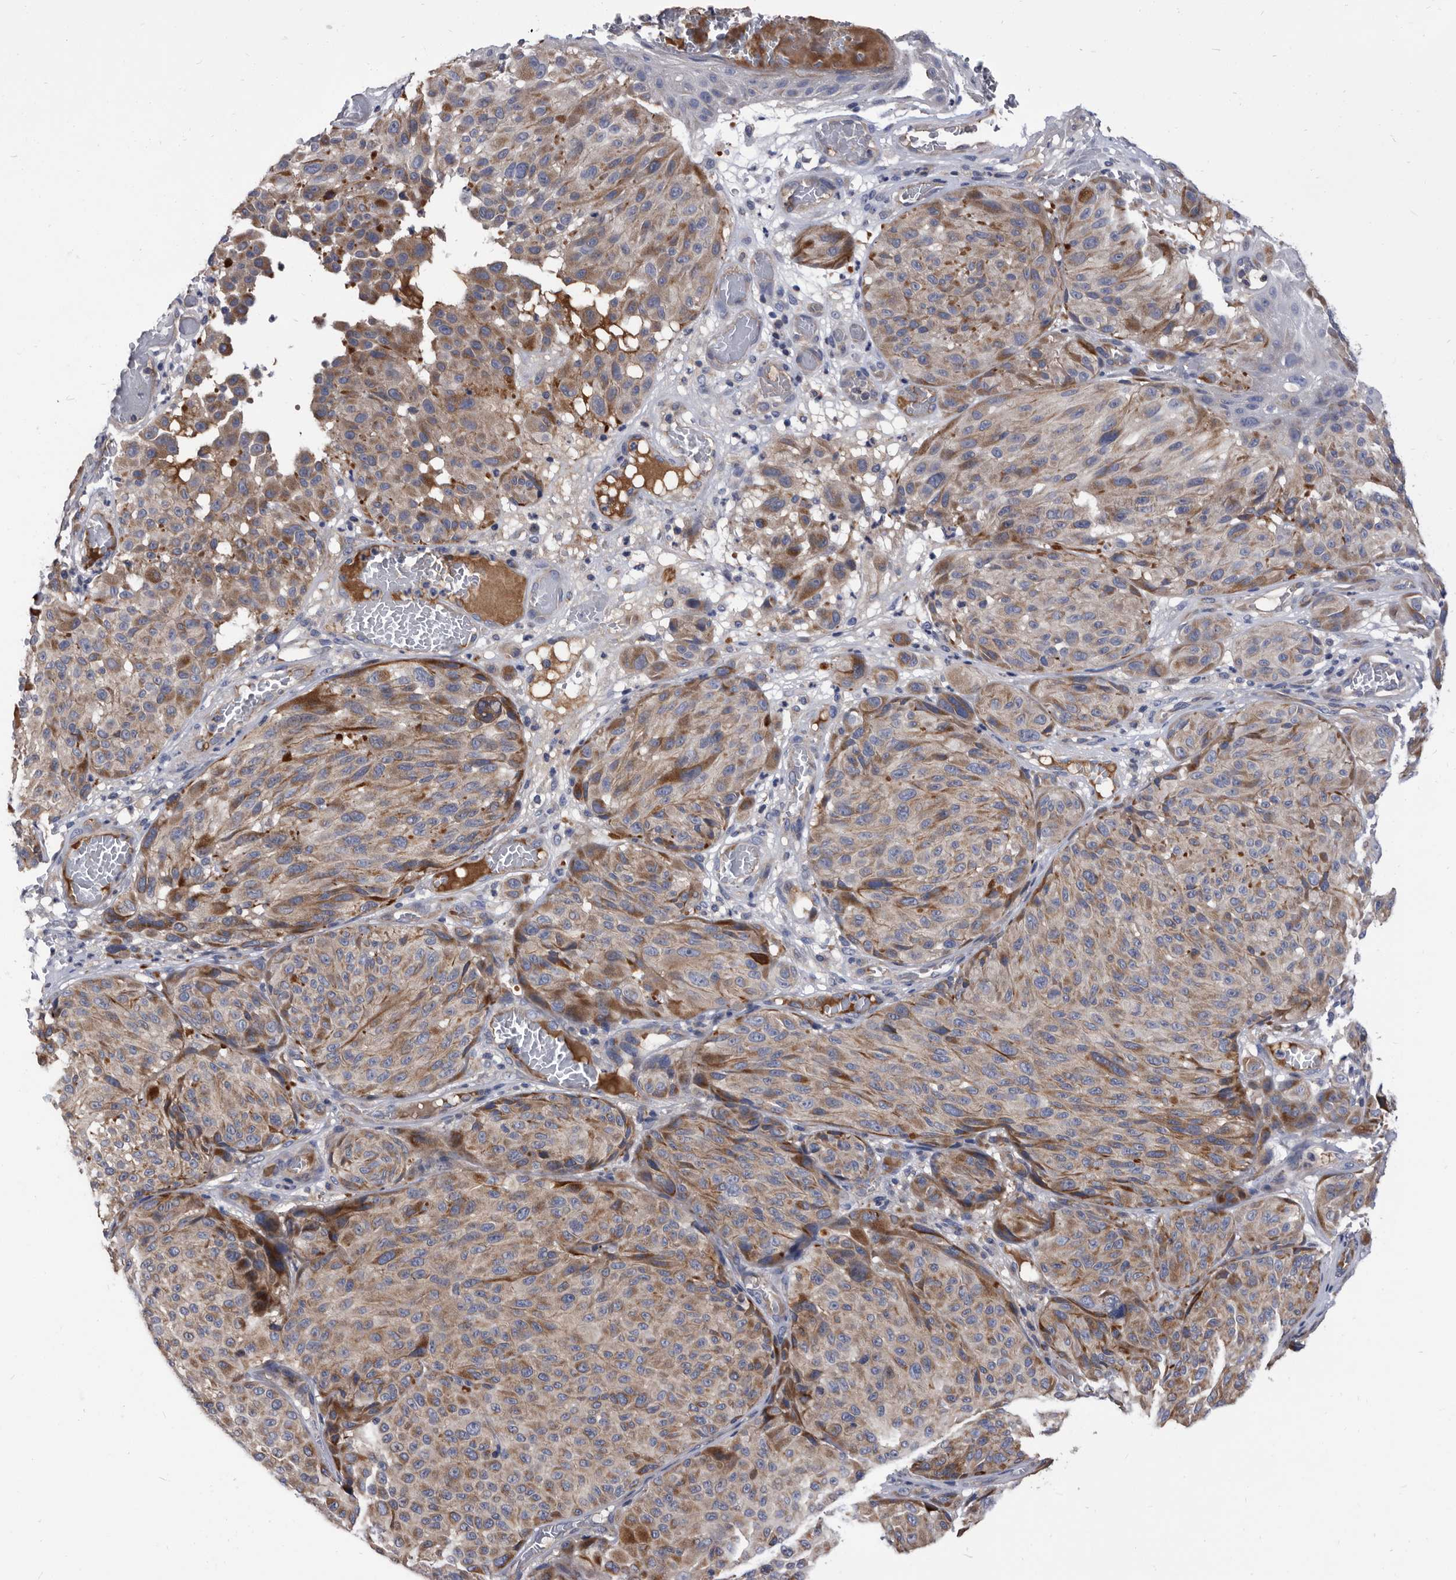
{"staining": {"intensity": "moderate", "quantity": ">75%", "location": "cytoplasmic/membranous"}, "tissue": "melanoma", "cell_type": "Tumor cells", "image_type": "cancer", "snomed": [{"axis": "morphology", "description": "Malignant melanoma, NOS"}, {"axis": "topography", "description": "Skin"}], "caption": "Tumor cells demonstrate medium levels of moderate cytoplasmic/membranous staining in about >75% of cells in melanoma.", "gene": "DTNBP1", "patient": {"sex": "male", "age": 83}}